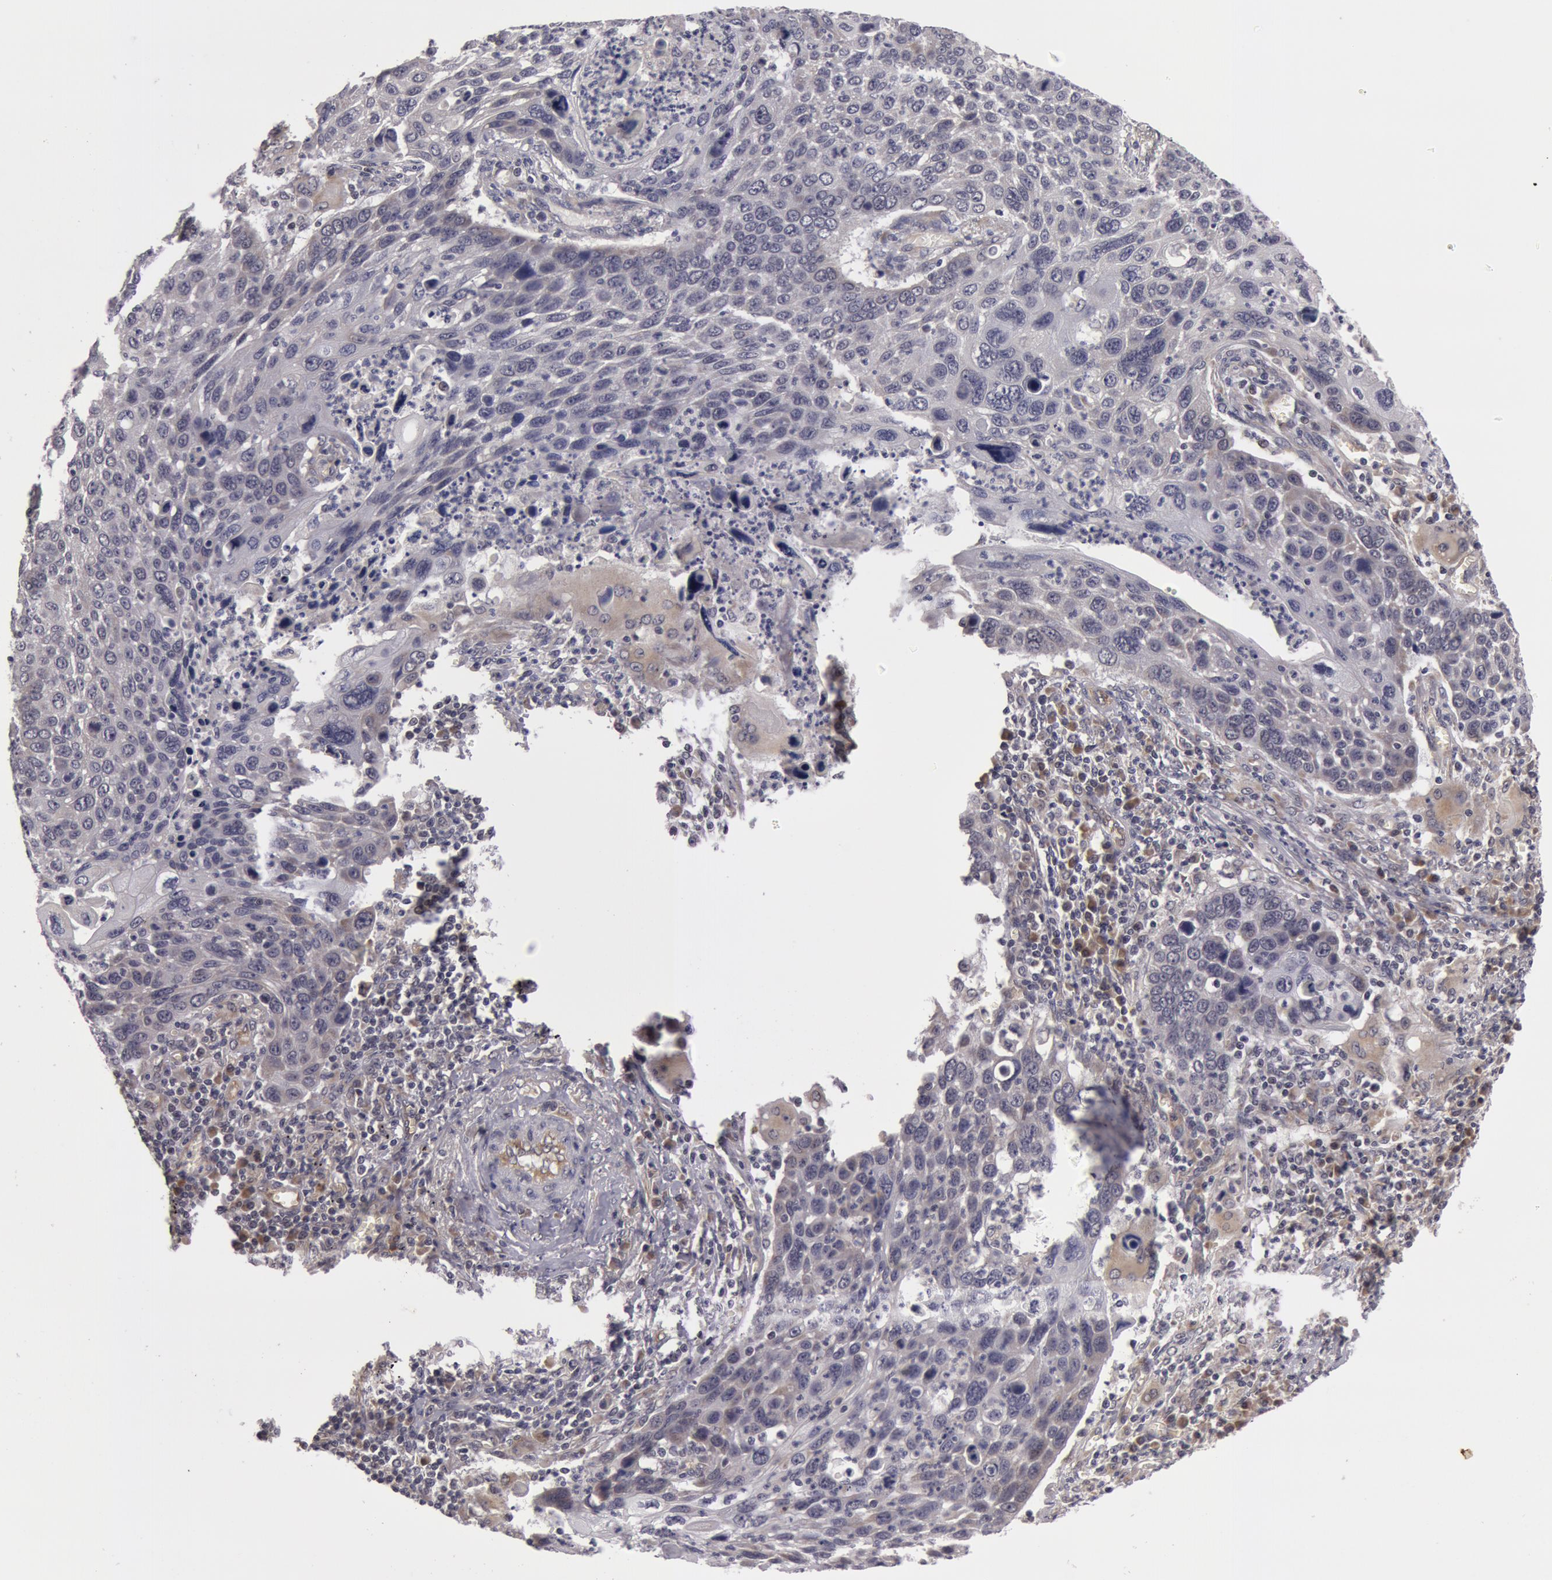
{"staining": {"intensity": "negative", "quantity": "none", "location": "none"}, "tissue": "lung cancer", "cell_type": "Tumor cells", "image_type": "cancer", "snomed": [{"axis": "morphology", "description": "Squamous cell carcinoma, NOS"}, {"axis": "topography", "description": "Lung"}], "caption": "This is a histopathology image of immunohistochemistry (IHC) staining of squamous cell carcinoma (lung), which shows no expression in tumor cells.", "gene": "SYTL4", "patient": {"sex": "male", "age": 68}}